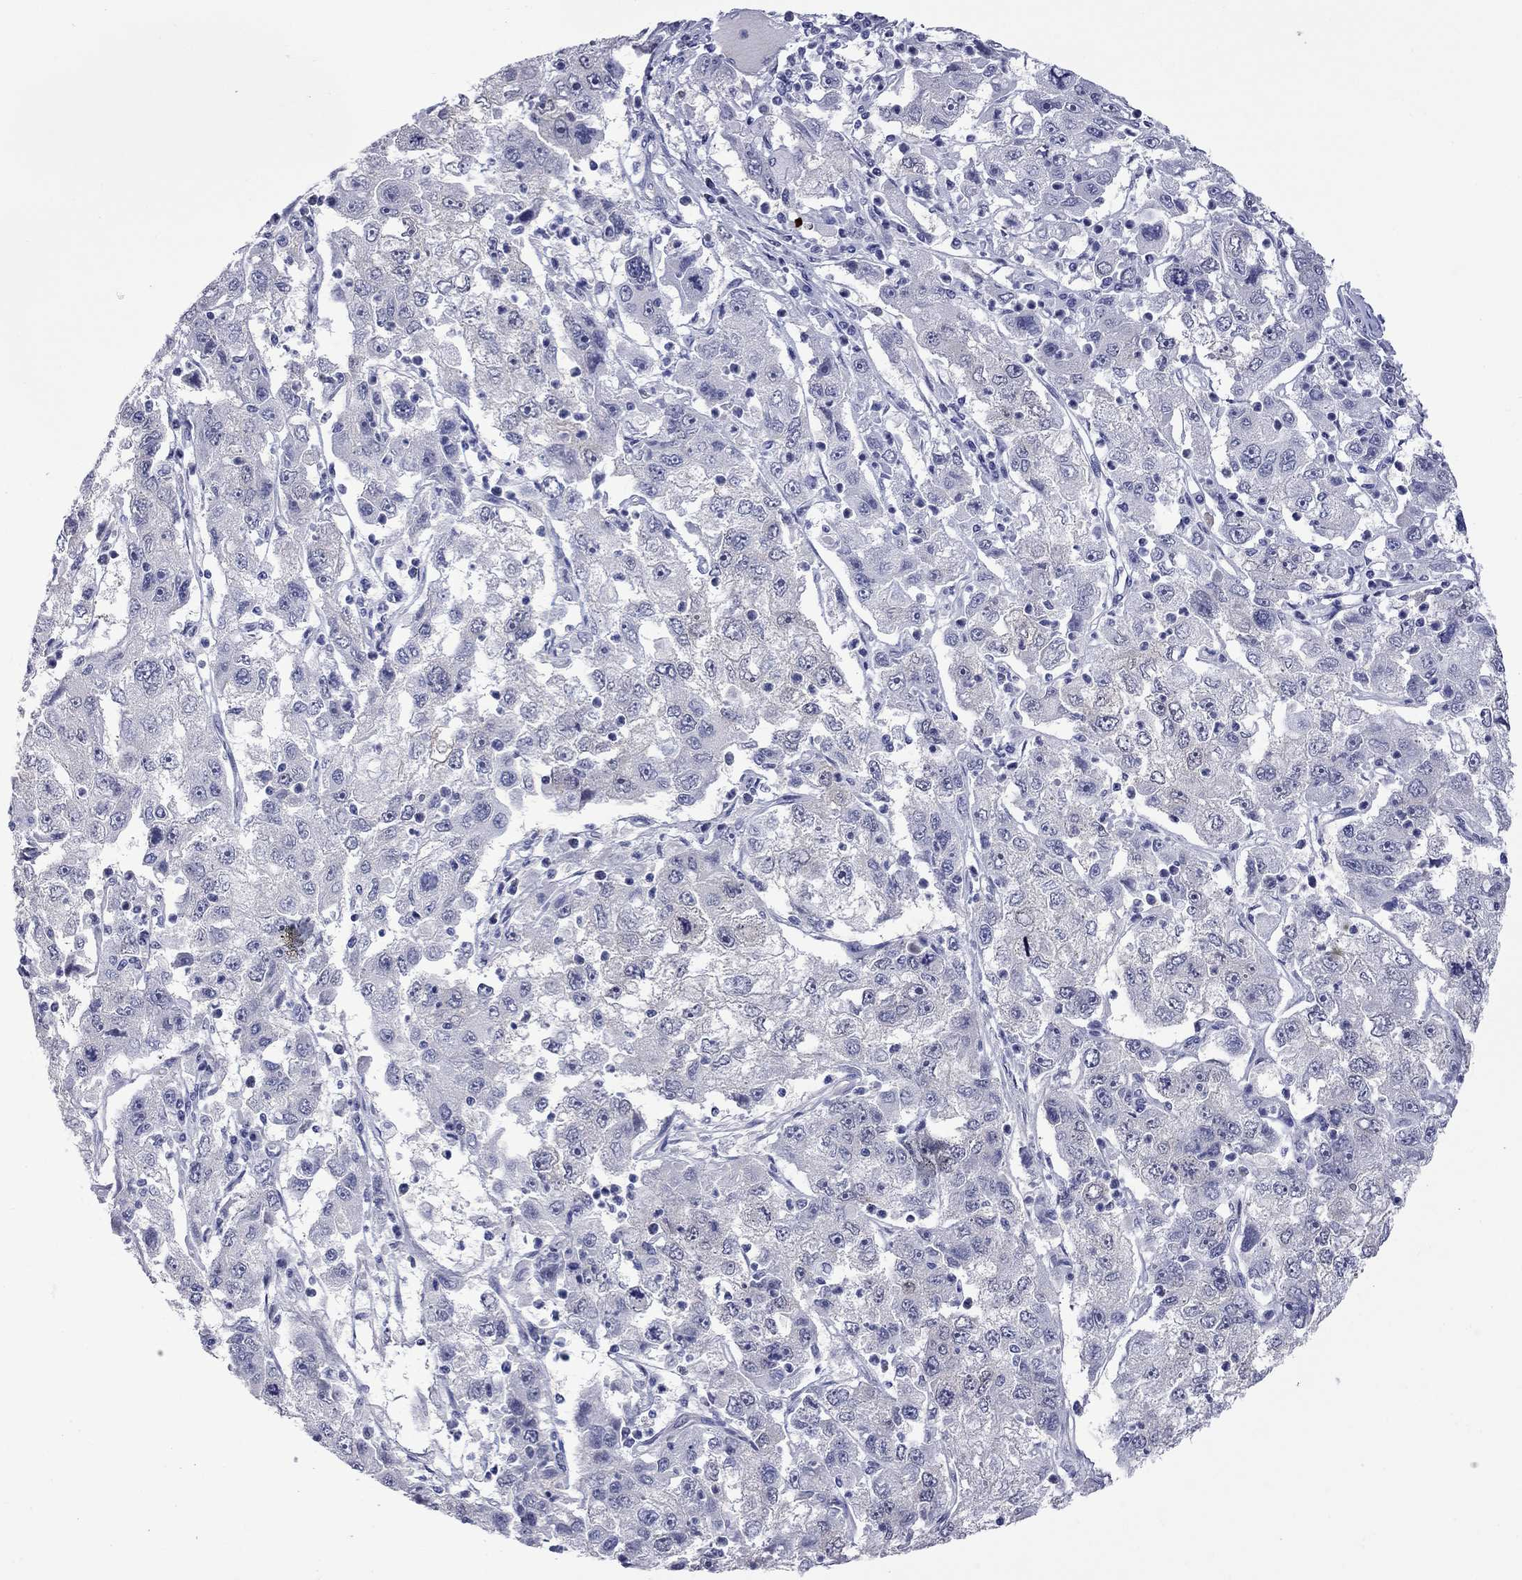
{"staining": {"intensity": "negative", "quantity": "none", "location": "none"}, "tissue": "cervical cancer", "cell_type": "Tumor cells", "image_type": "cancer", "snomed": [{"axis": "morphology", "description": "Squamous cell carcinoma, NOS"}, {"axis": "topography", "description": "Cervix"}], "caption": "Protein analysis of squamous cell carcinoma (cervical) displays no significant expression in tumor cells.", "gene": "CTNNBIP1", "patient": {"sex": "female", "age": 36}}